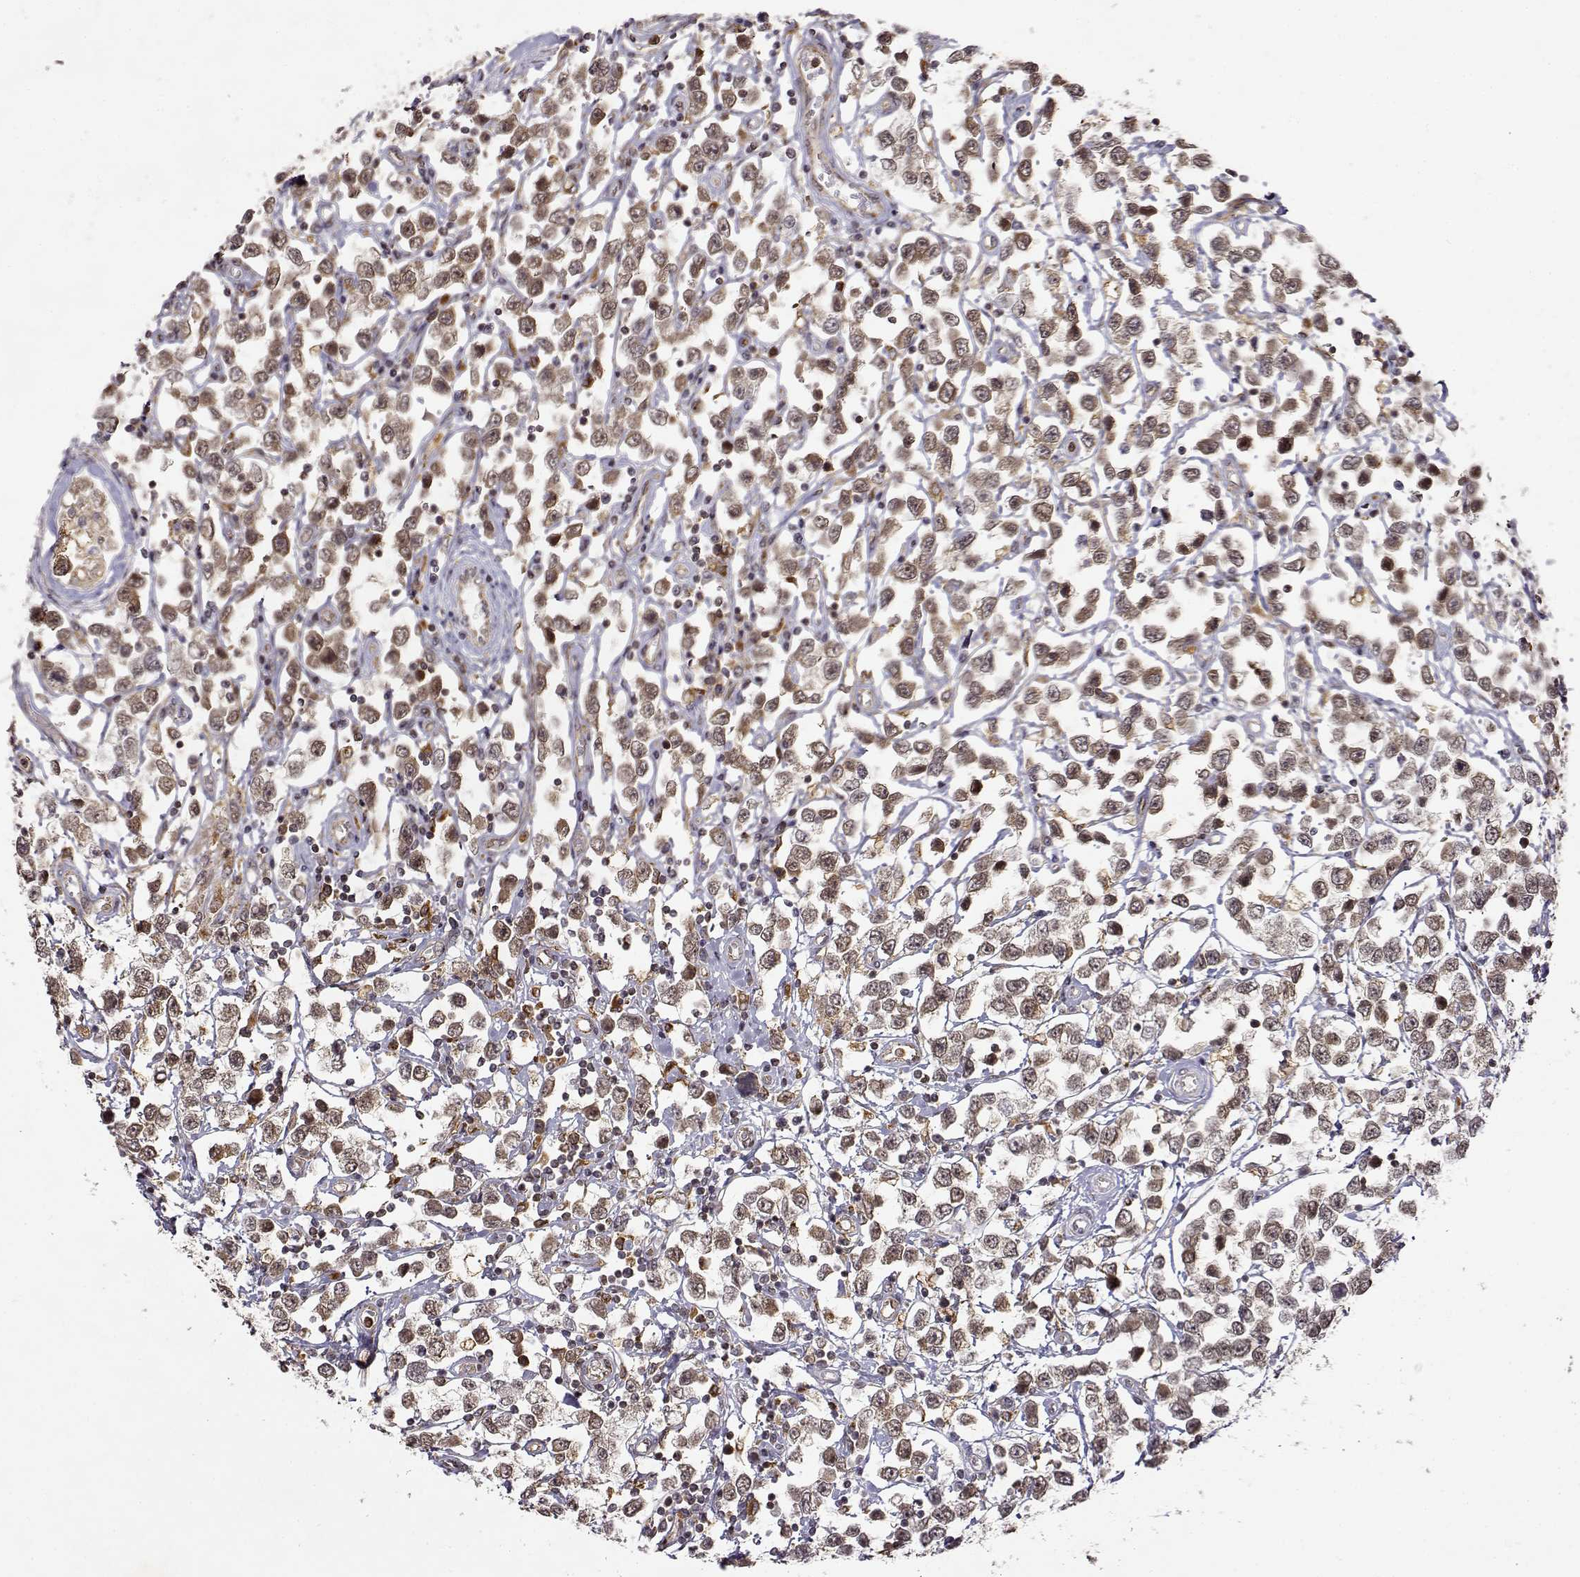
{"staining": {"intensity": "moderate", "quantity": ">75%", "location": "cytoplasmic/membranous"}, "tissue": "testis cancer", "cell_type": "Tumor cells", "image_type": "cancer", "snomed": [{"axis": "morphology", "description": "Seminoma, NOS"}, {"axis": "topography", "description": "Testis"}], "caption": "There is medium levels of moderate cytoplasmic/membranous expression in tumor cells of testis cancer, as demonstrated by immunohistochemical staining (brown color).", "gene": "RNF13", "patient": {"sex": "male", "age": 34}}